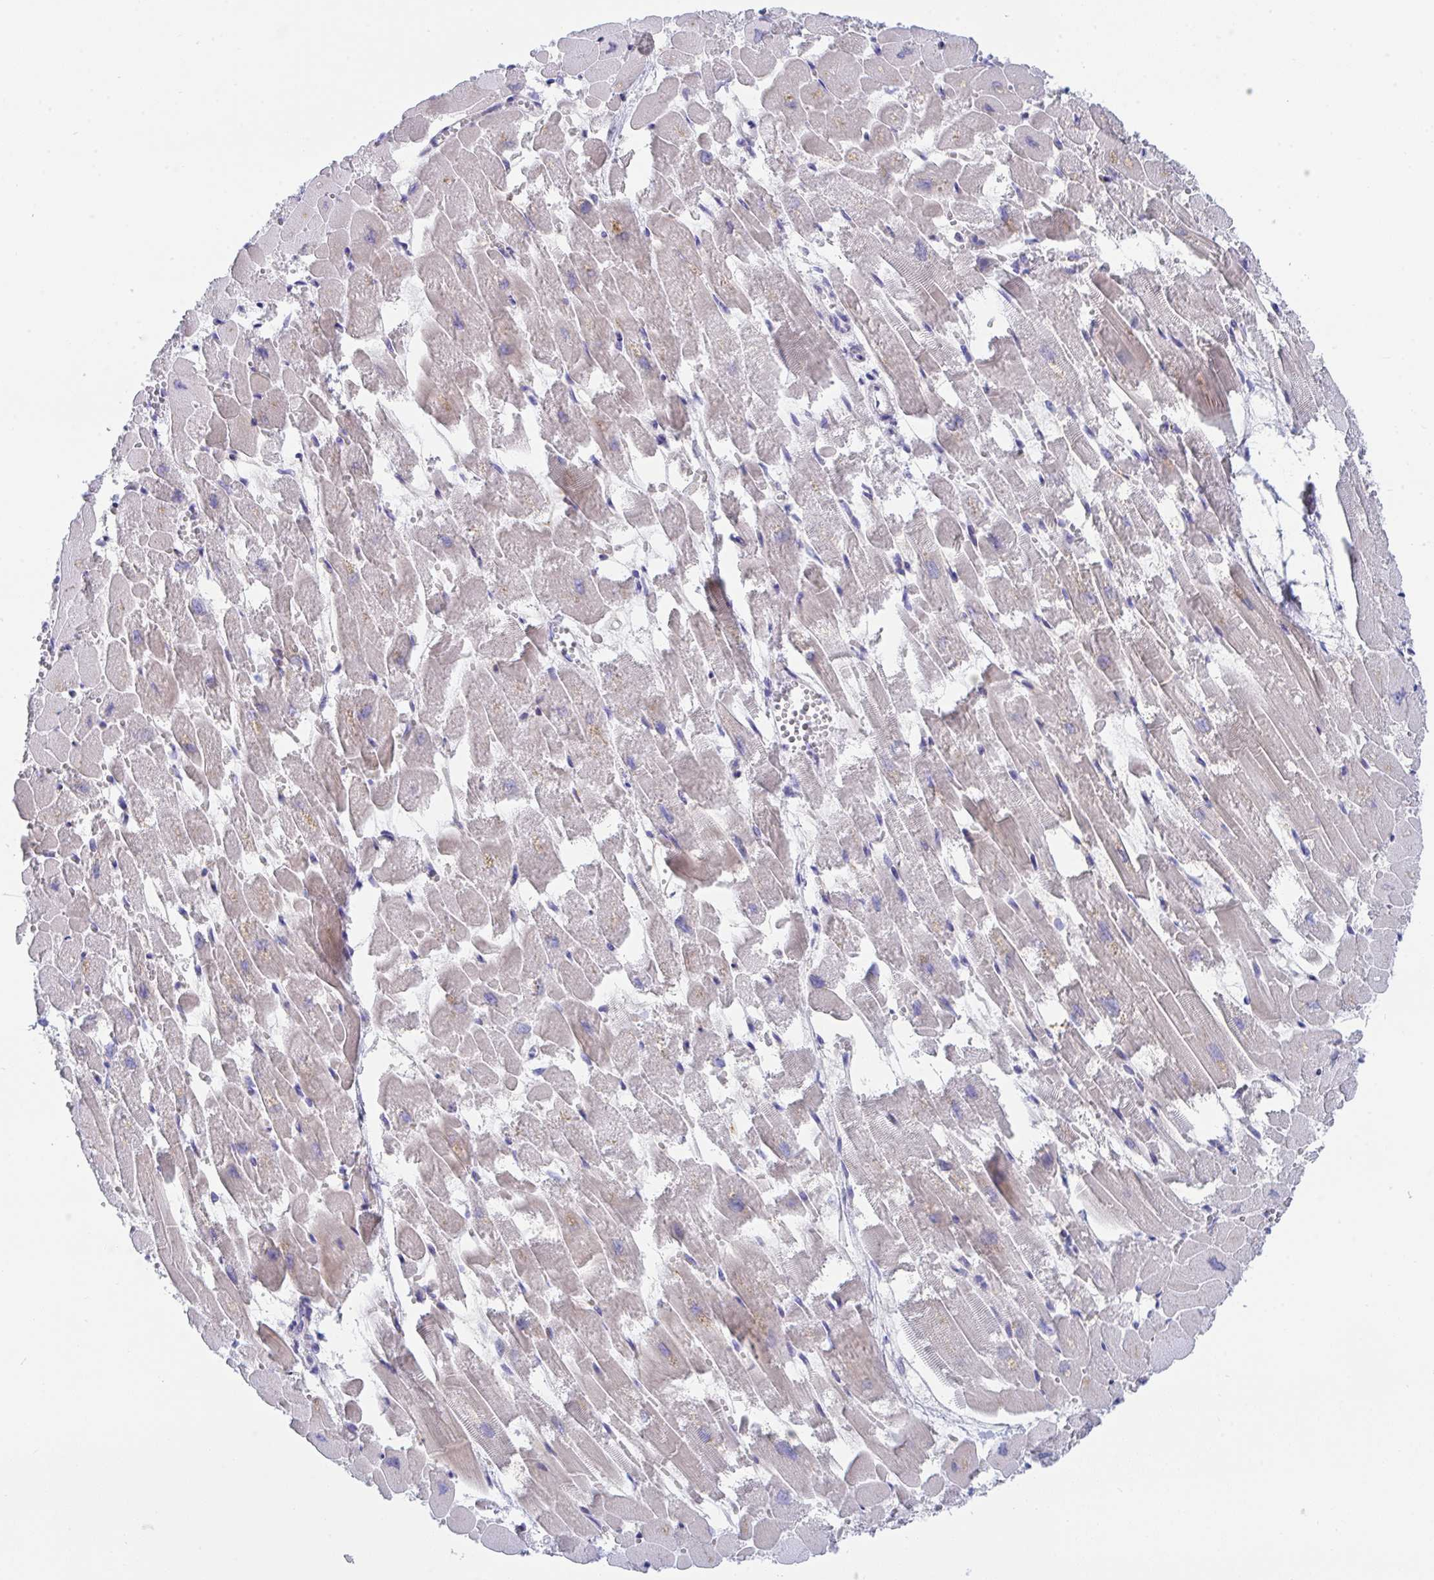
{"staining": {"intensity": "weak", "quantity": "25%-75%", "location": "cytoplasmic/membranous"}, "tissue": "heart muscle", "cell_type": "Cardiomyocytes", "image_type": "normal", "snomed": [{"axis": "morphology", "description": "Normal tissue, NOS"}, {"axis": "topography", "description": "Heart"}], "caption": "Heart muscle stained with IHC demonstrates weak cytoplasmic/membranous positivity in about 25%-75% of cardiomyocytes.", "gene": "P2RX3", "patient": {"sex": "female", "age": 52}}